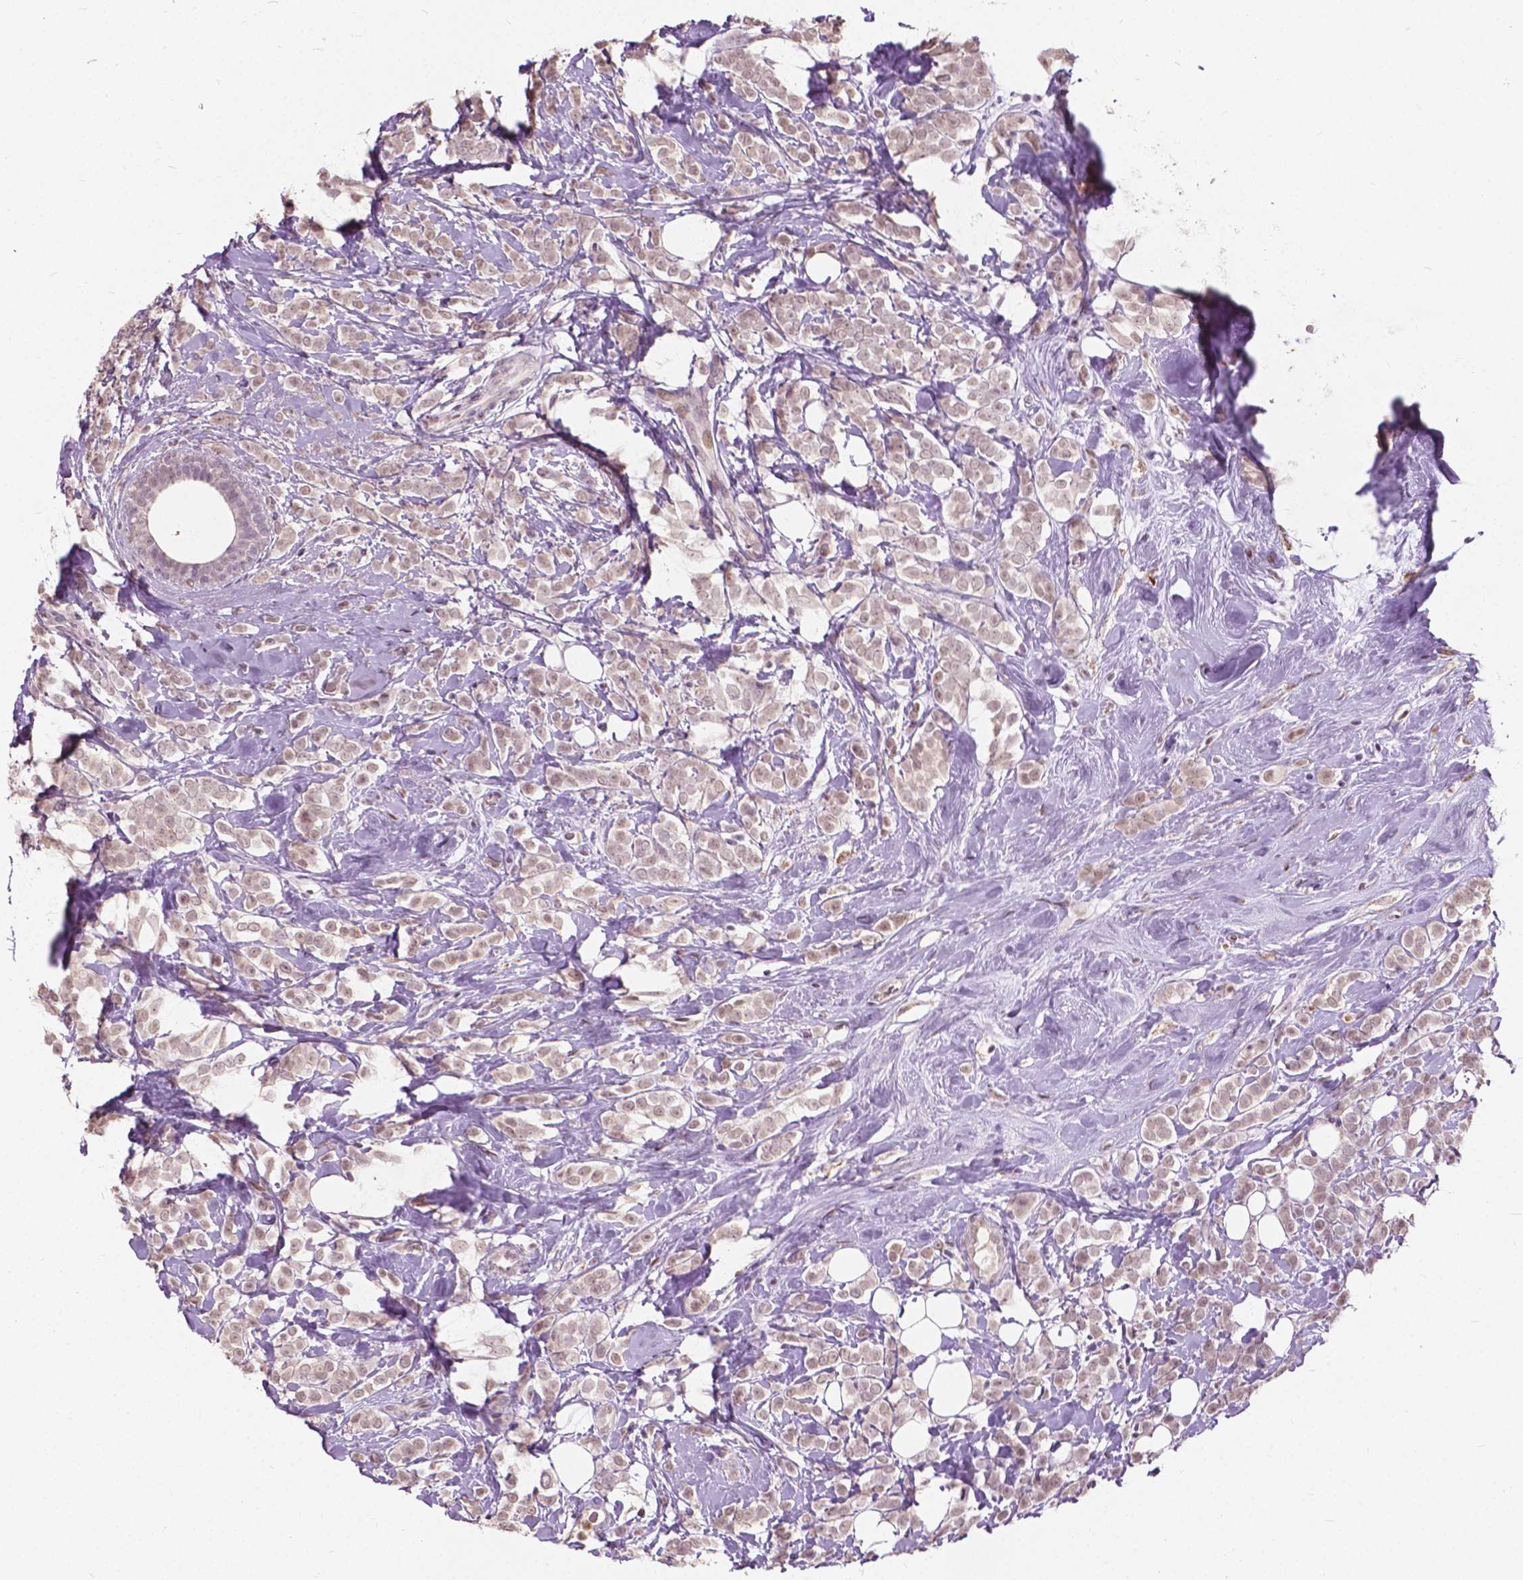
{"staining": {"intensity": "weak", "quantity": ">75%", "location": "cytoplasmic/membranous,nuclear"}, "tissue": "breast cancer", "cell_type": "Tumor cells", "image_type": "cancer", "snomed": [{"axis": "morphology", "description": "Lobular carcinoma"}, {"axis": "topography", "description": "Breast"}], "caption": "A histopathology image of human breast cancer stained for a protein reveals weak cytoplasmic/membranous and nuclear brown staining in tumor cells. Nuclei are stained in blue.", "gene": "DLX6", "patient": {"sex": "female", "age": 49}}